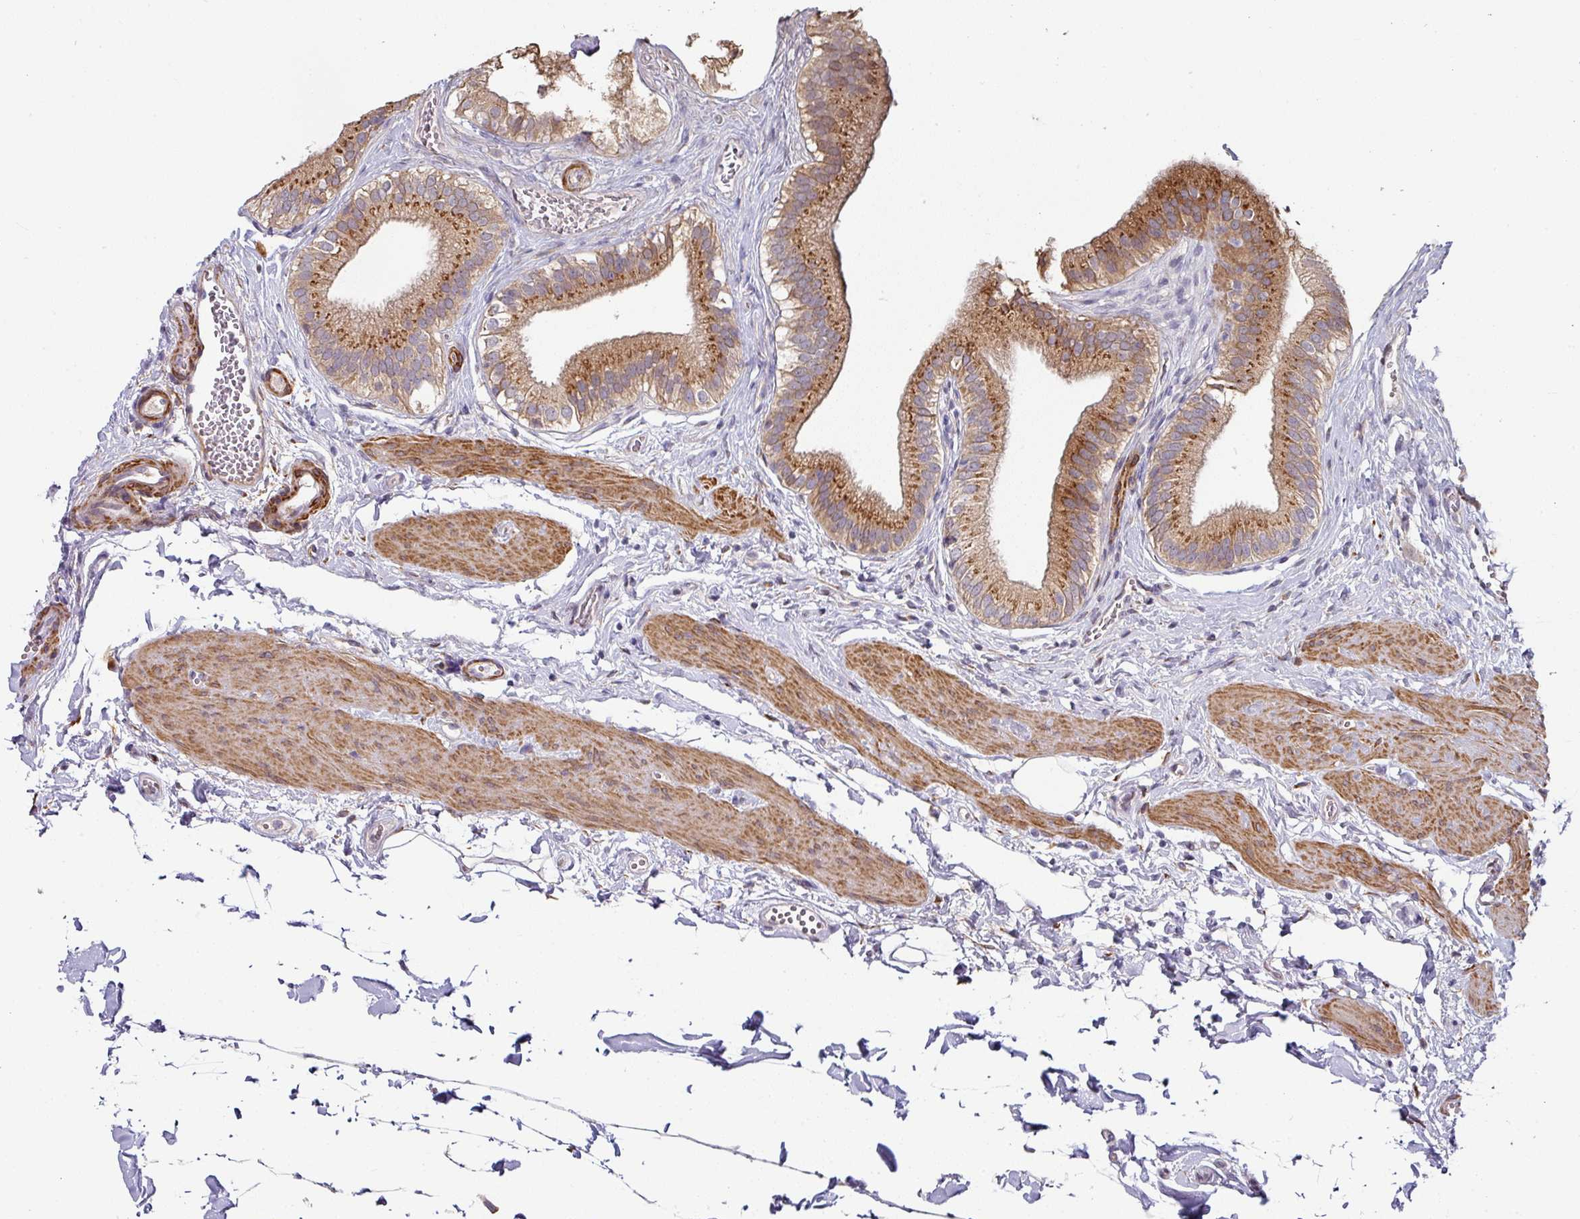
{"staining": {"intensity": "moderate", "quantity": ">75%", "location": "cytoplasmic/membranous"}, "tissue": "gallbladder", "cell_type": "Glandular cells", "image_type": "normal", "snomed": [{"axis": "morphology", "description": "Normal tissue, NOS"}, {"axis": "topography", "description": "Gallbladder"}], "caption": "This is an image of IHC staining of unremarkable gallbladder, which shows moderate expression in the cytoplasmic/membranous of glandular cells.", "gene": "ZNF268", "patient": {"sex": "female", "age": 54}}